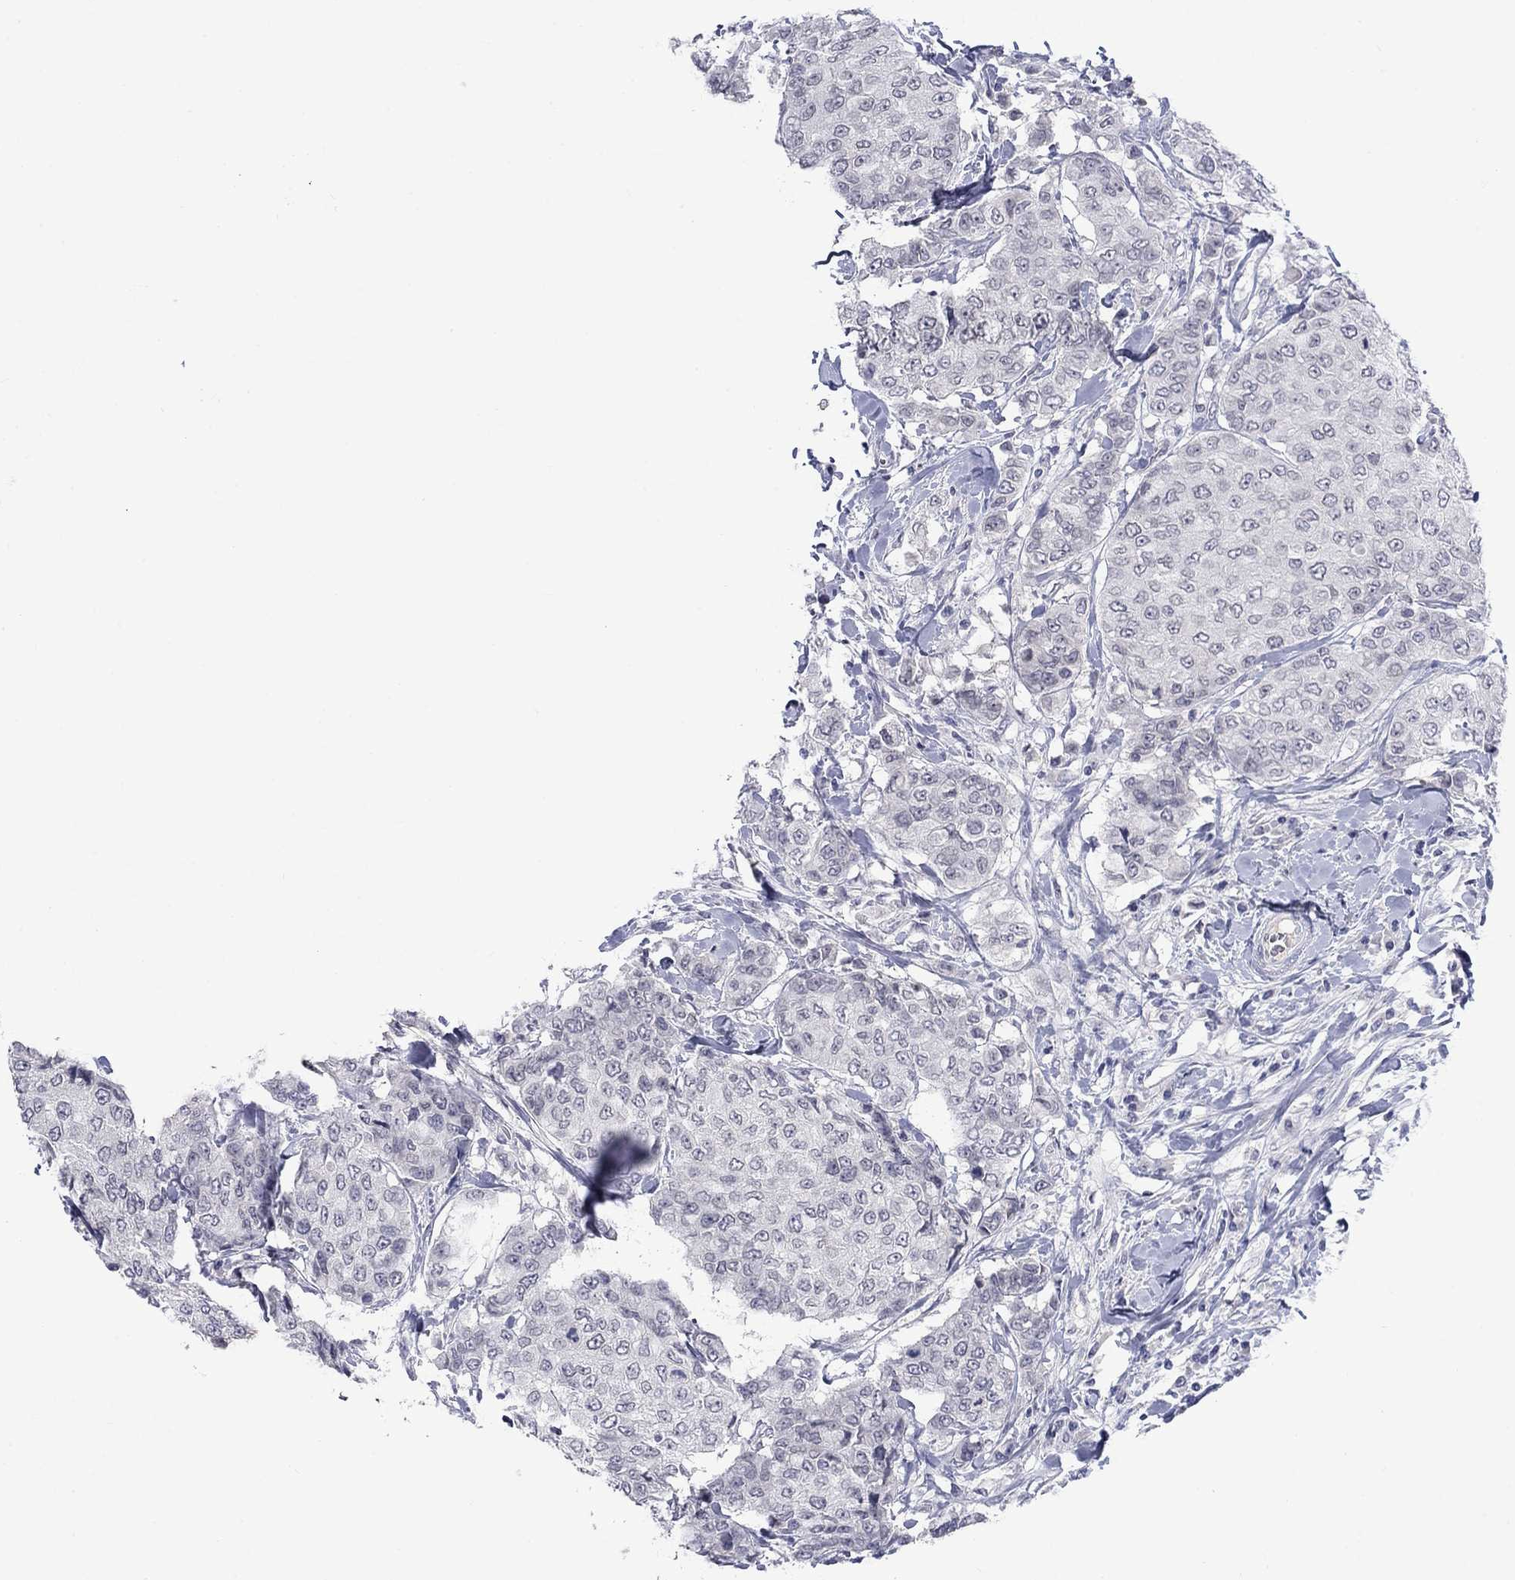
{"staining": {"intensity": "negative", "quantity": "none", "location": "none"}, "tissue": "breast cancer", "cell_type": "Tumor cells", "image_type": "cancer", "snomed": [{"axis": "morphology", "description": "Duct carcinoma"}, {"axis": "topography", "description": "Breast"}], "caption": "This is an IHC histopathology image of breast cancer (infiltrating ductal carcinoma). There is no positivity in tumor cells.", "gene": "NSMF", "patient": {"sex": "female", "age": 27}}